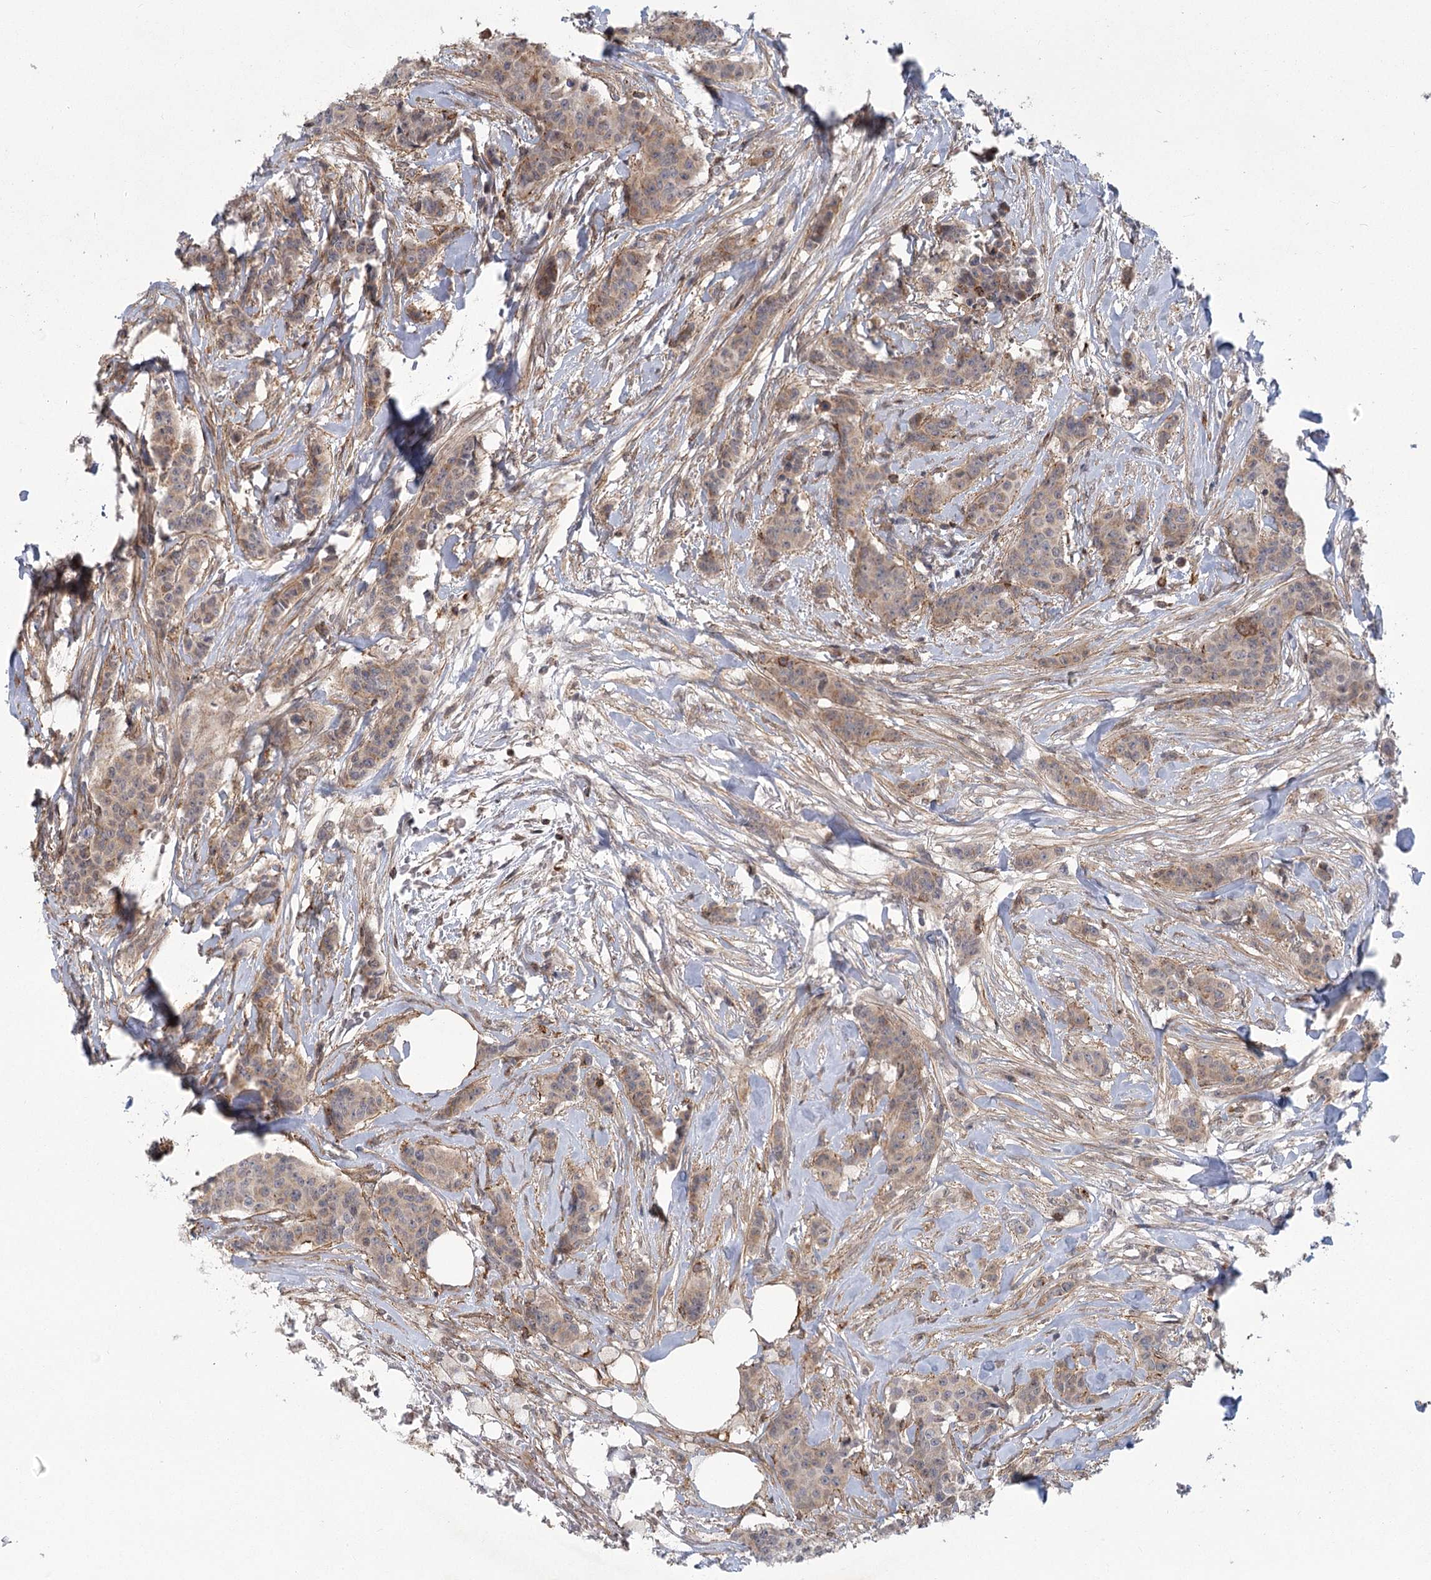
{"staining": {"intensity": "weak", "quantity": "<25%", "location": "cytoplasmic/membranous"}, "tissue": "breast cancer", "cell_type": "Tumor cells", "image_type": "cancer", "snomed": [{"axis": "morphology", "description": "Duct carcinoma"}, {"axis": "topography", "description": "Breast"}], "caption": "Tumor cells show no significant protein positivity in breast intraductal carcinoma.", "gene": "MEPE", "patient": {"sex": "female", "age": 40}}